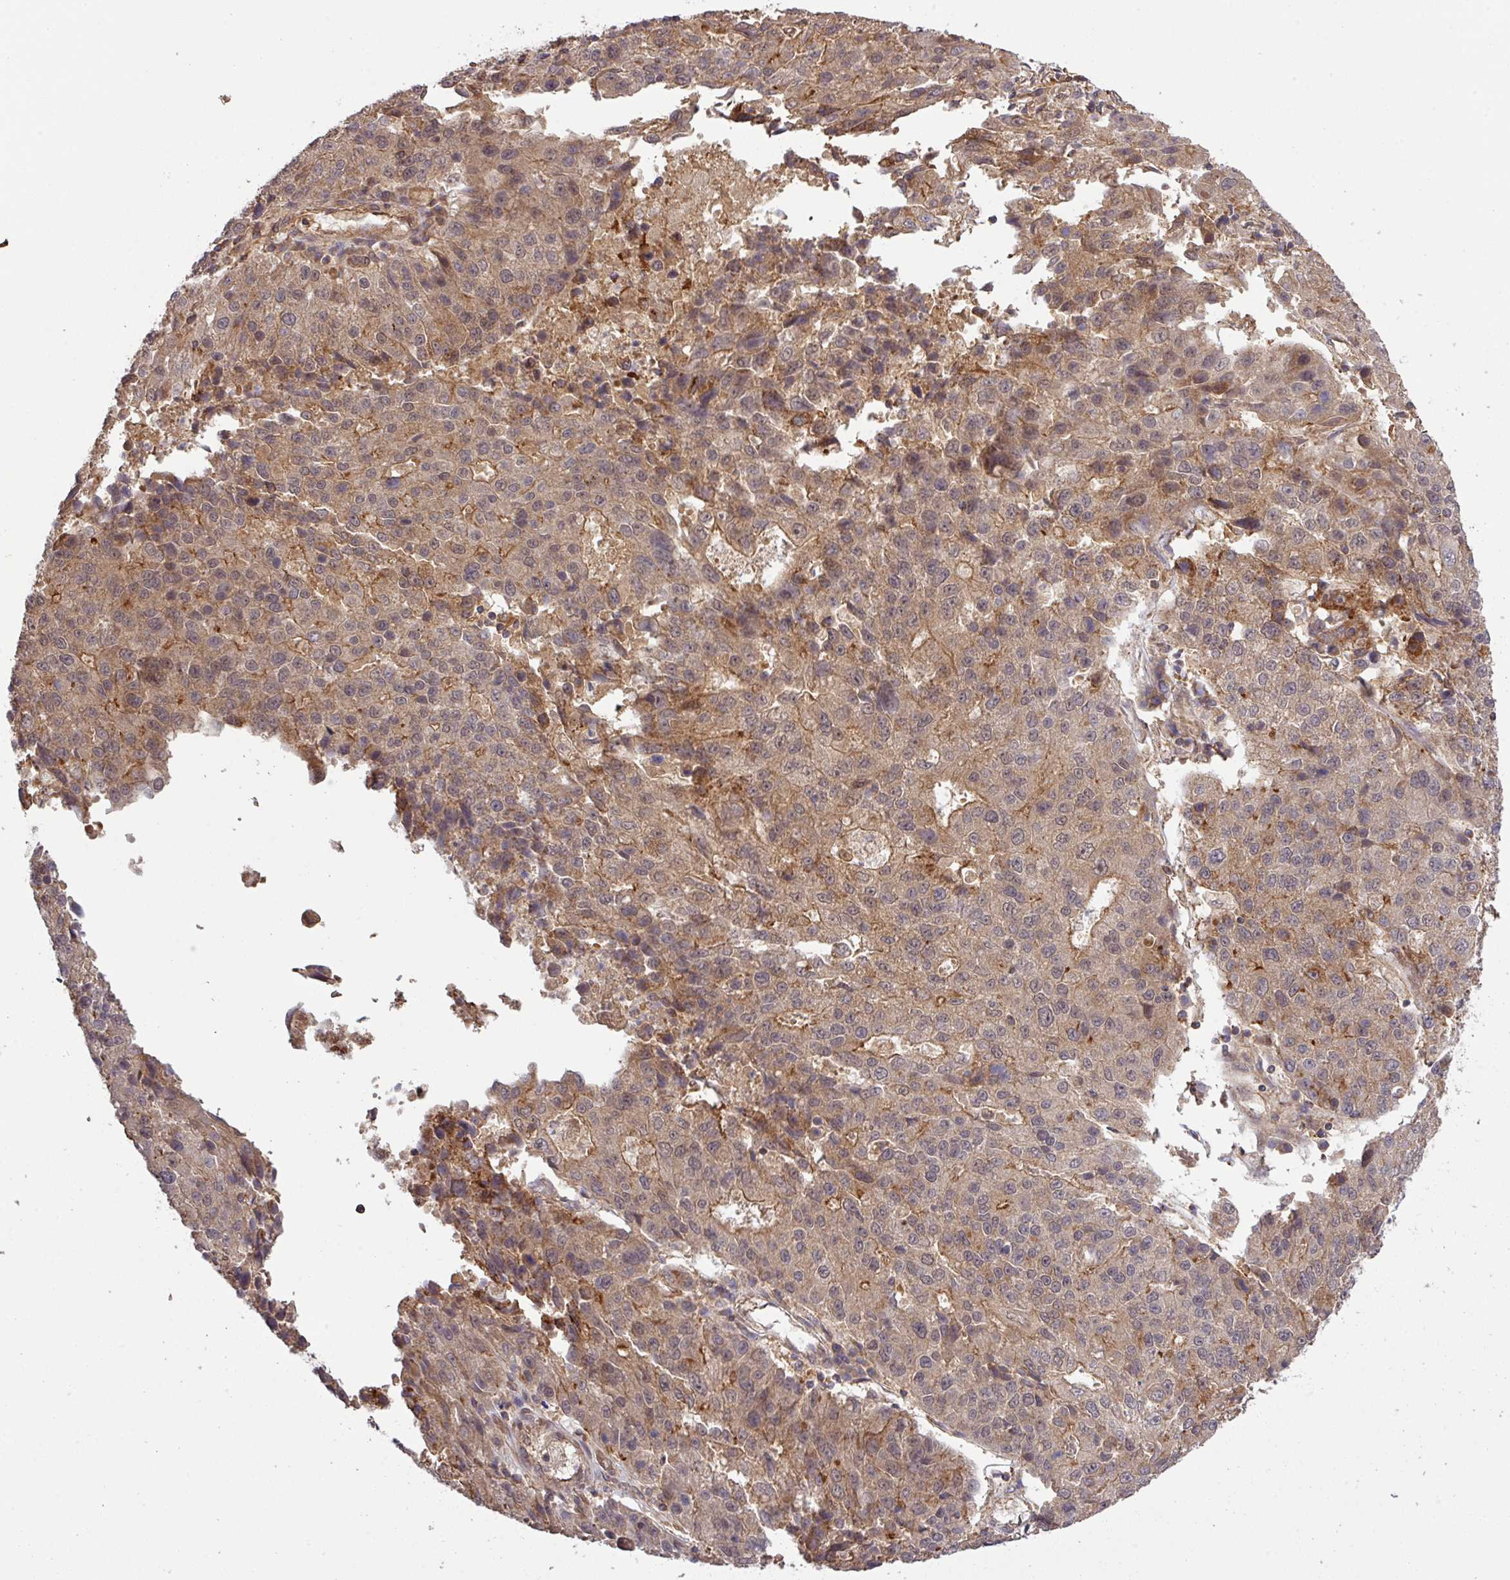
{"staining": {"intensity": "moderate", "quantity": ">75%", "location": "cytoplasmic/membranous"}, "tissue": "stomach cancer", "cell_type": "Tumor cells", "image_type": "cancer", "snomed": [{"axis": "morphology", "description": "Adenocarcinoma, NOS"}, {"axis": "topography", "description": "Stomach"}], "caption": "Tumor cells exhibit moderate cytoplasmic/membranous expression in about >75% of cells in adenocarcinoma (stomach).", "gene": "ARPIN", "patient": {"sex": "male", "age": 71}}